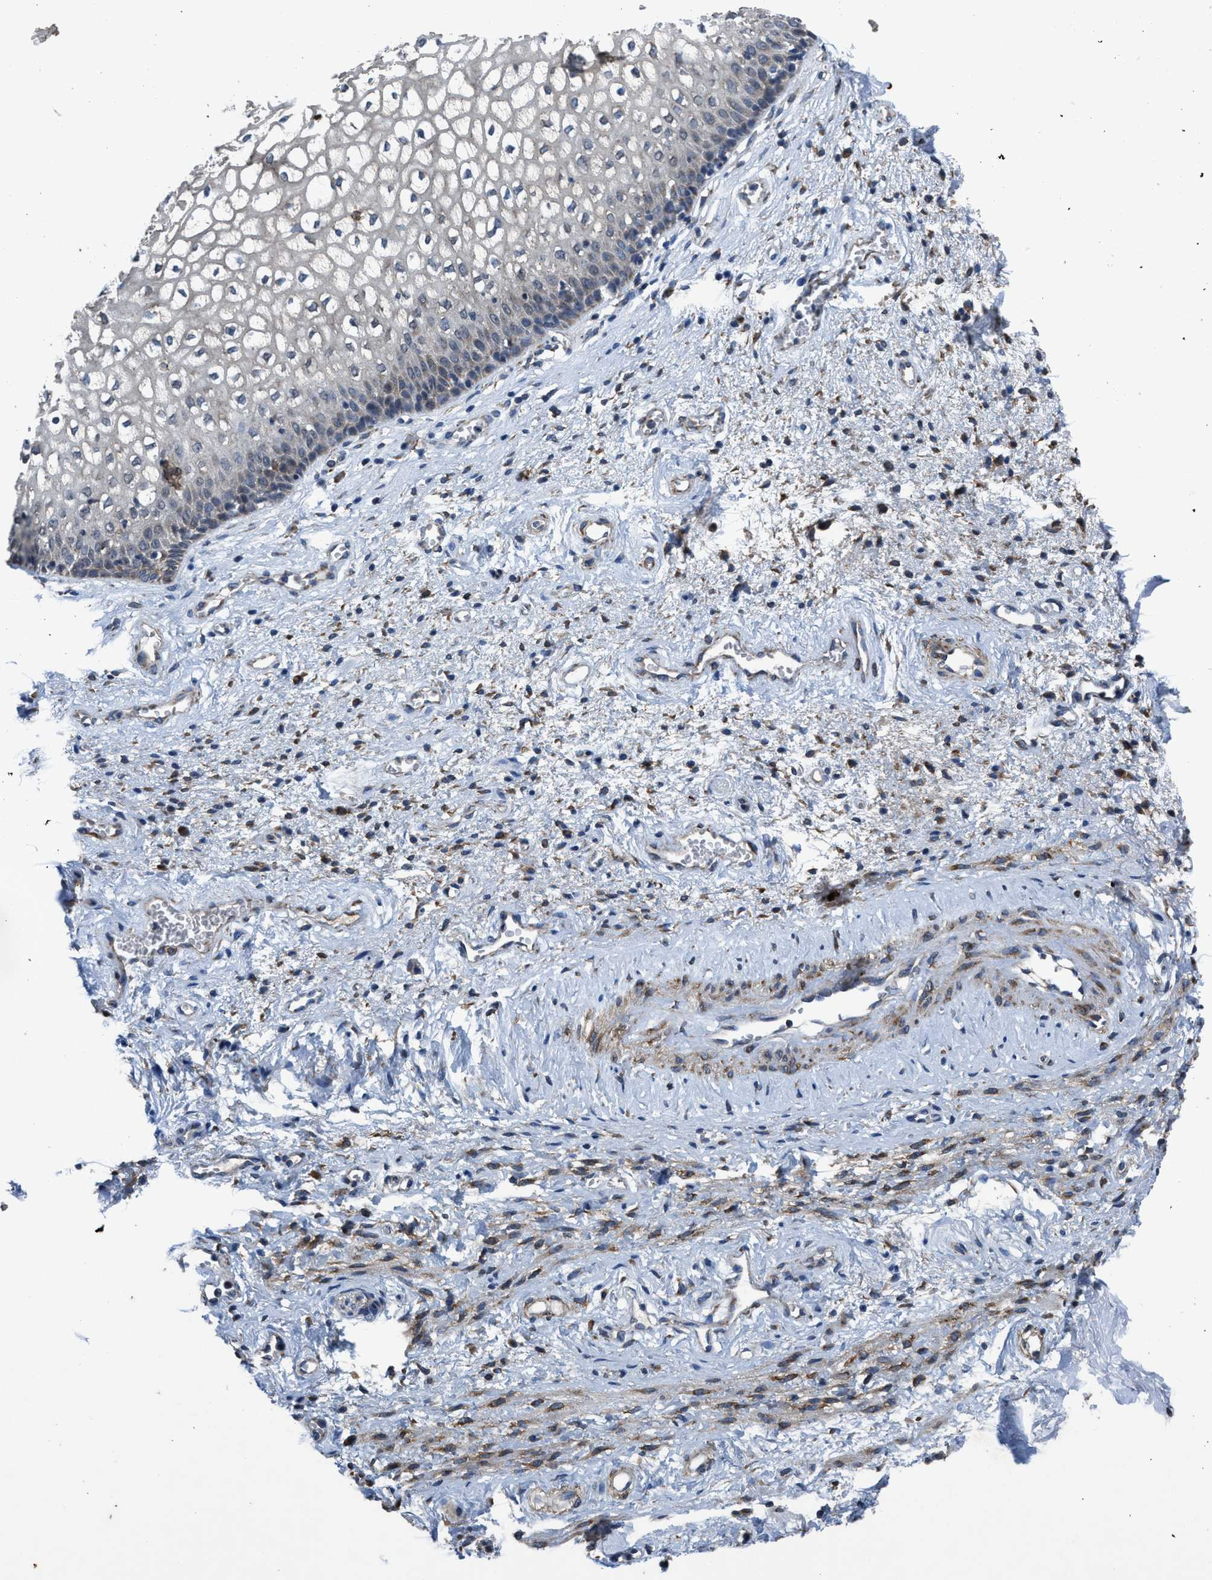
{"staining": {"intensity": "weak", "quantity": "25%-75%", "location": "cytoplasmic/membranous"}, "tissue": "vagina", "cell_type": "Squamous epithelial cells", "image_type": "normal", "snomed": [{"axis": "morphology", "description": "Normal tissue, NOS"}, {"axis": "topography", "description": "Vagina"}], "caption": "Immunohistochemistry (IHC) micrograph of unremarkable vagina: vagina stained using immunohistochemistry (IHC) demonstrates low levels of weak protein expression localized specifically in the cytoplasmic/membranous of squamous epithelial cells, appearing as a cytoplasmic/membranous brown color.", "gene": "PDP1", "patient": {"sex": "female", "age": 34}}